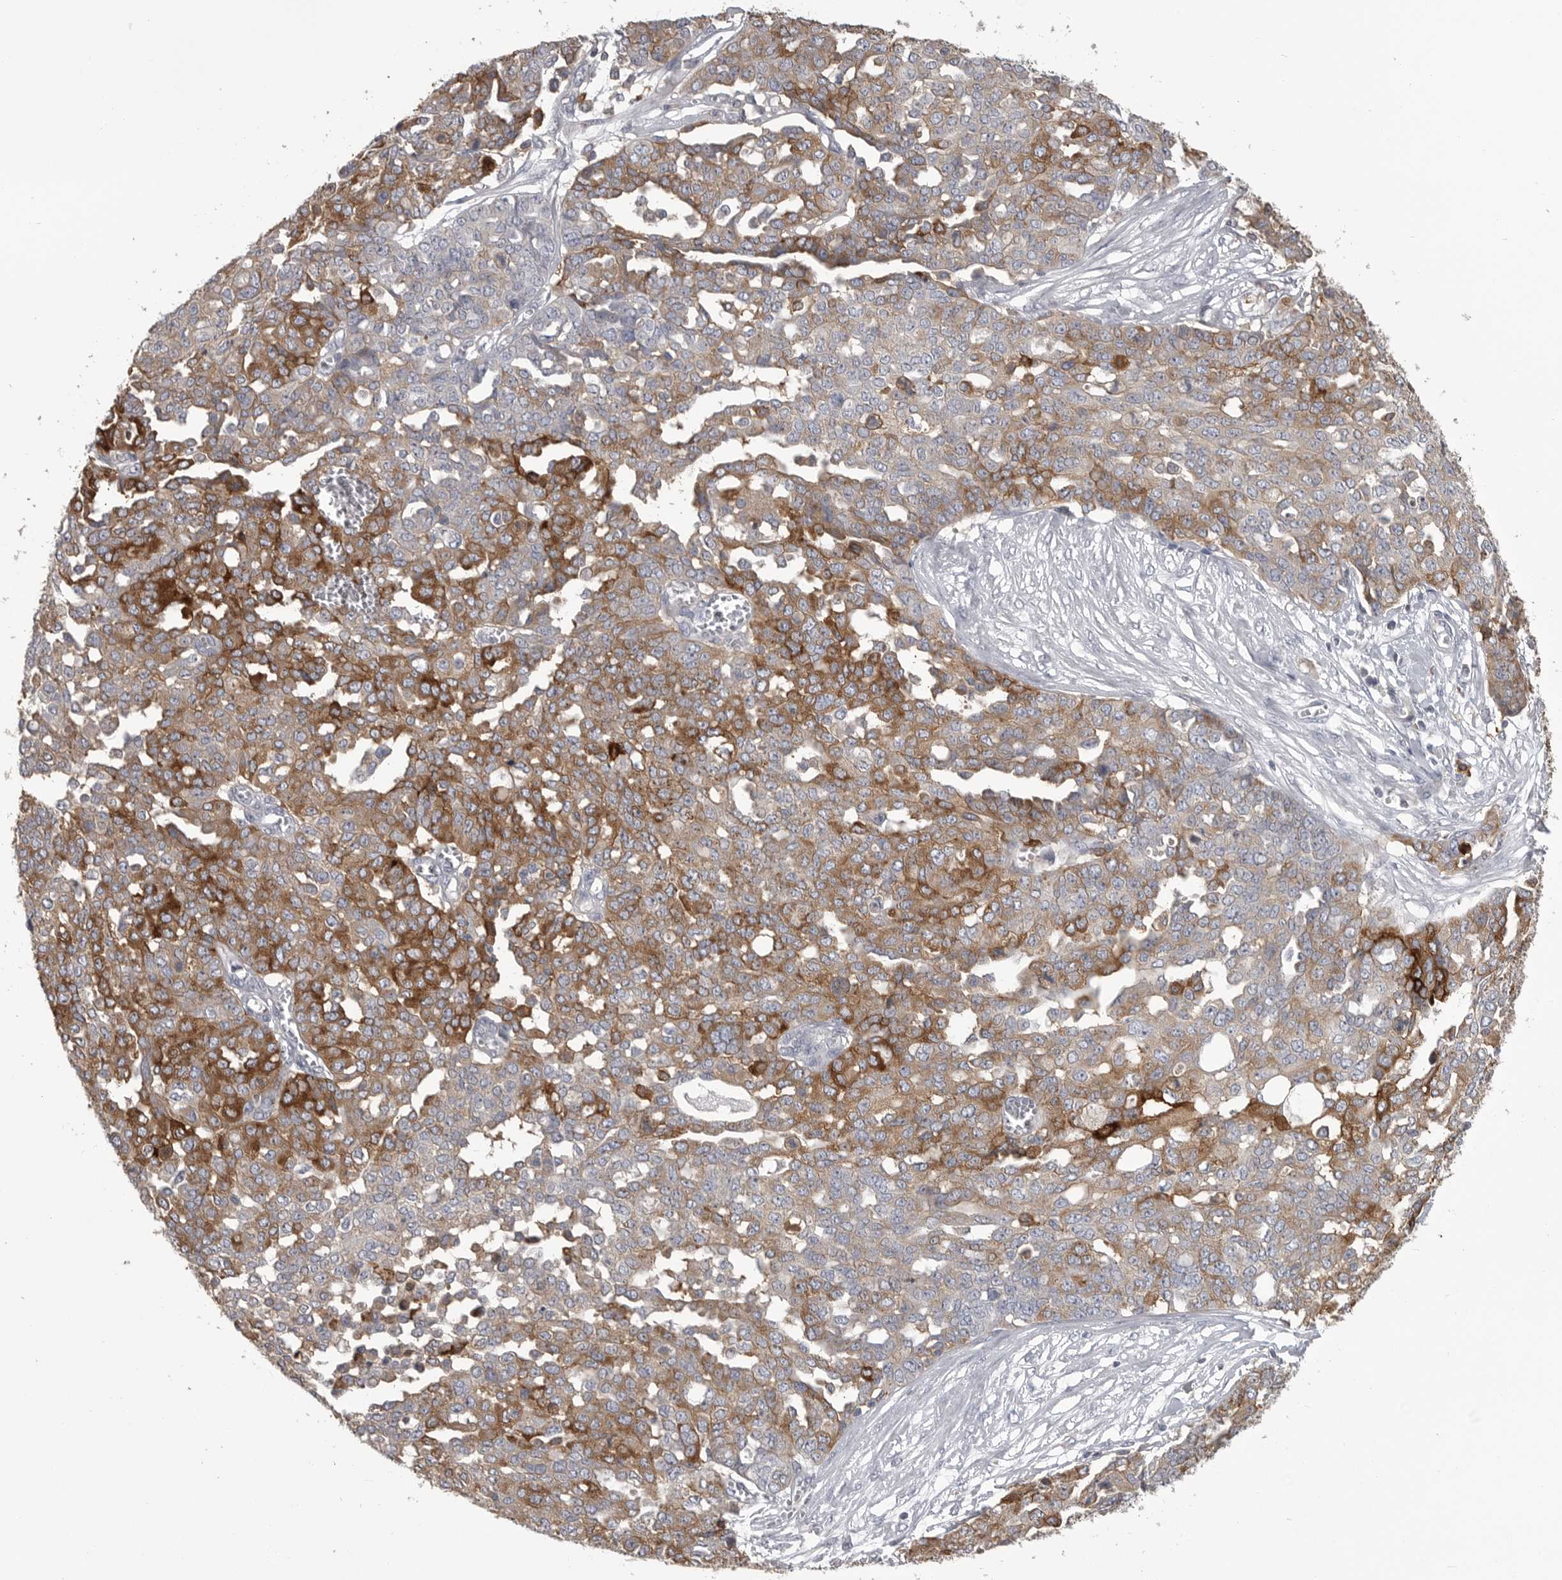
{"staining": {"intensity": "moderate", "quantity": ">75%", "location": "cytoplasmic/membranous"}, "tissue": "ovarian cancer", "cell_type": "Tumor cells", "image_type": "cancer", "snomed": [{"axis": "morphology", "description": "Cystadenocarcinoma, serous, NOS"}, {"axis": "topography", "description": "Soft tissue"}, {"axis": "topography", "description": "Ovary"}], "caption": "Moderate cytoplasmic/membranous staining is appreciated in approximately >75% of tumor cells in ovarian cancer (serous cystadenocarcinoma).", "gene": "CMTM6", "patient": {"sex": "female", "age": 57}}